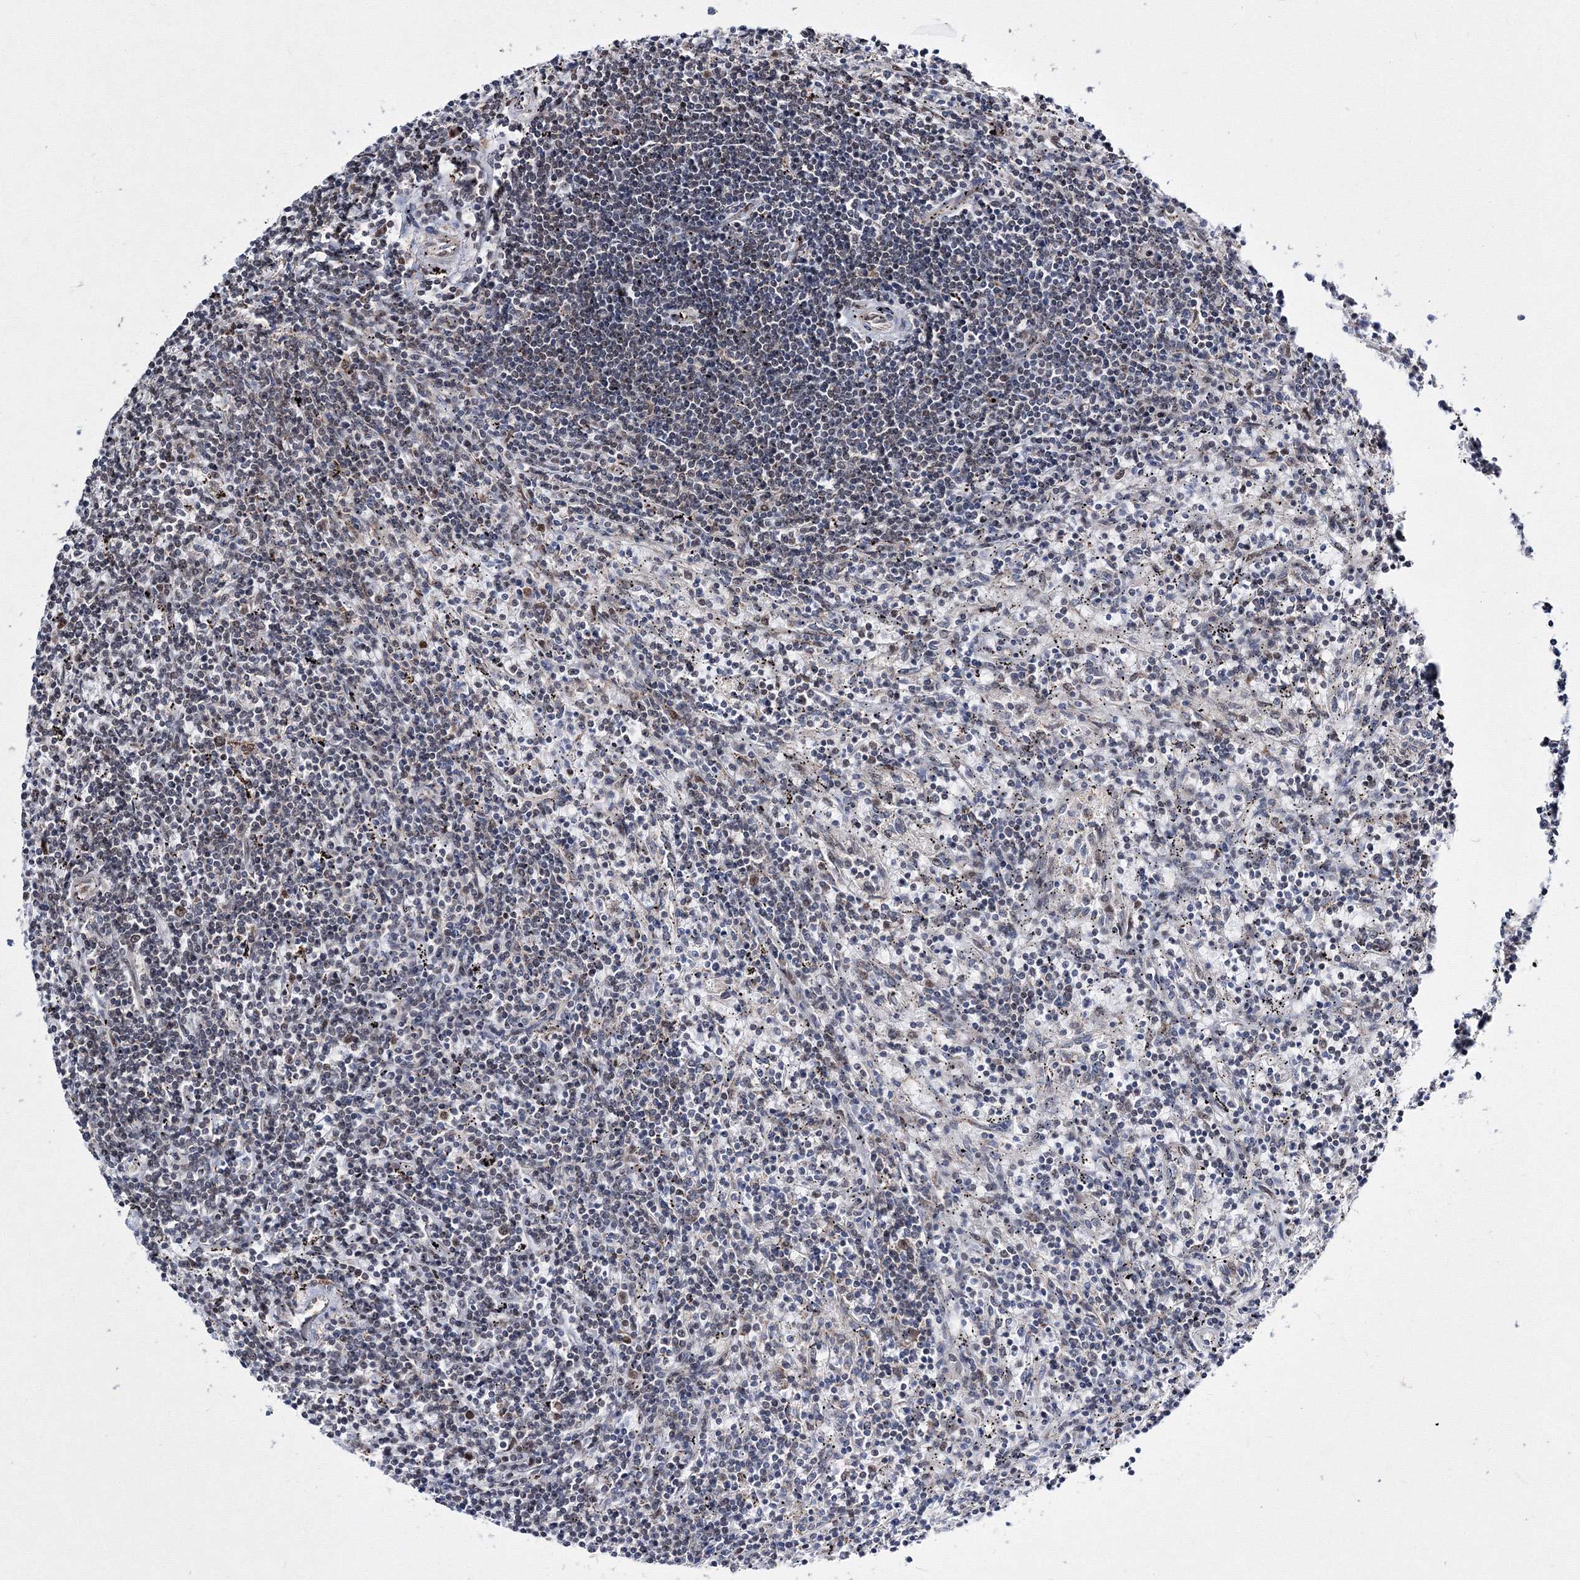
{"staining": {"intensity": "negative", "quantity": "none", "location": "none"}, "tissue": "lymphoma", "cell_type": "Tumor cells", "image_type": "cancer", "snomed": [{"axis": "morphology", "description": "Malignant lymphoma, non-Hodgkin's type, Low grade"}, {"axis": "topography", "description": "Spleen"}], "caption": "Tumor cells are negative for protein expression in human low-grade malignant lymphoma, non-Hodgkin's type.", "gene": "GPN1", "patient": {"sex": "male", "age": 76}}